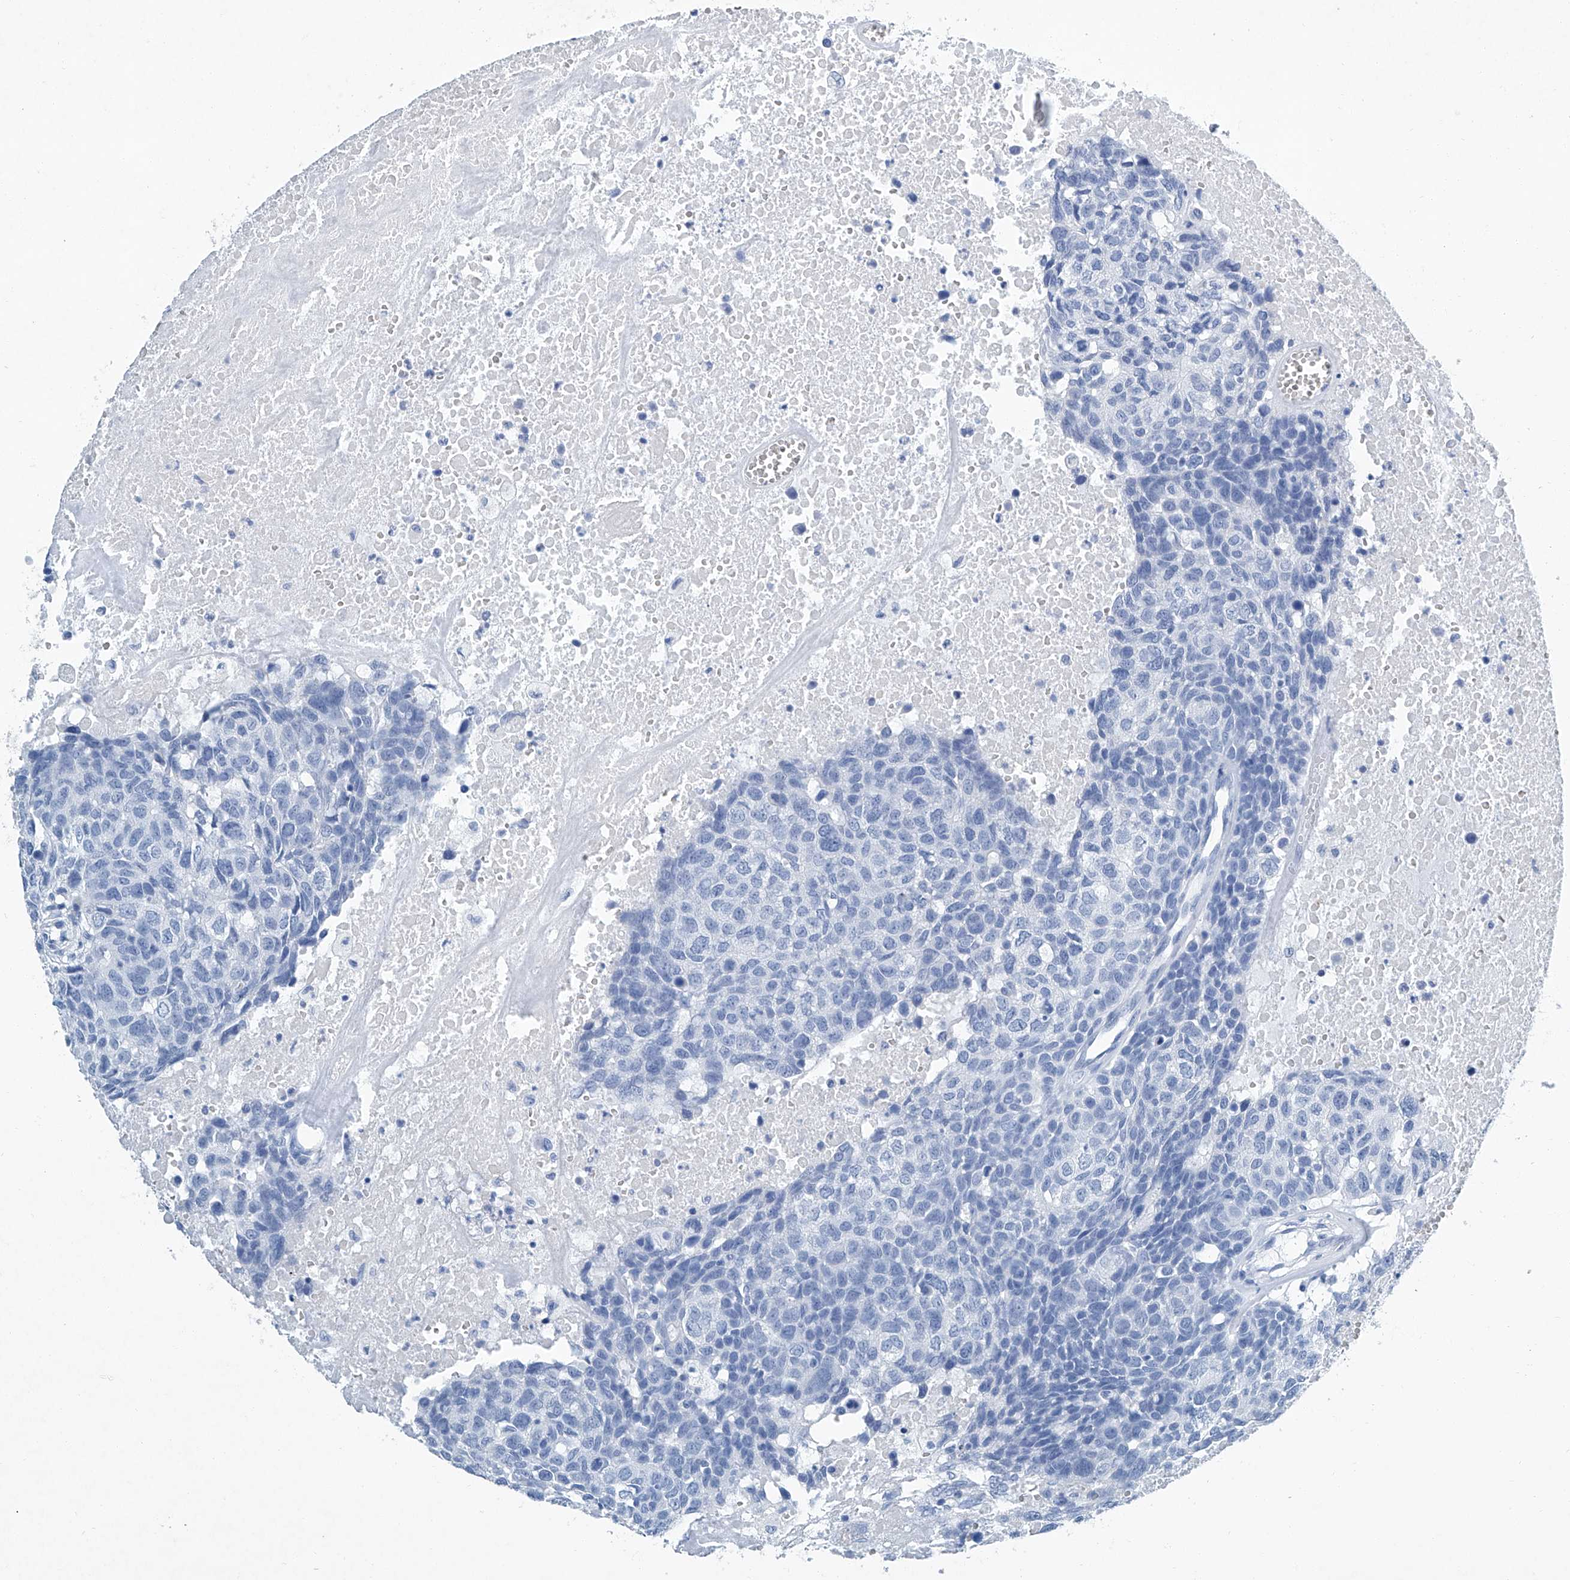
{"staining": {"intensity": "negative", "quantity": "none", "location": "none"}, "tissue": "head and neck cancer", "cell_type": "Tumor cells", "image_type": "cancer", "snomed": [{"axis": "morphology", "description": "Squamous cell carcinoma, NOS"}, {"axis": "topography", "description": "Head-Neck"}], "caption": "Protein analysis of head and neck cancer shows no significant staining in tumor cells.", "gene": "CYP2A7", "patient": {"sex": "male", "age": 66}}